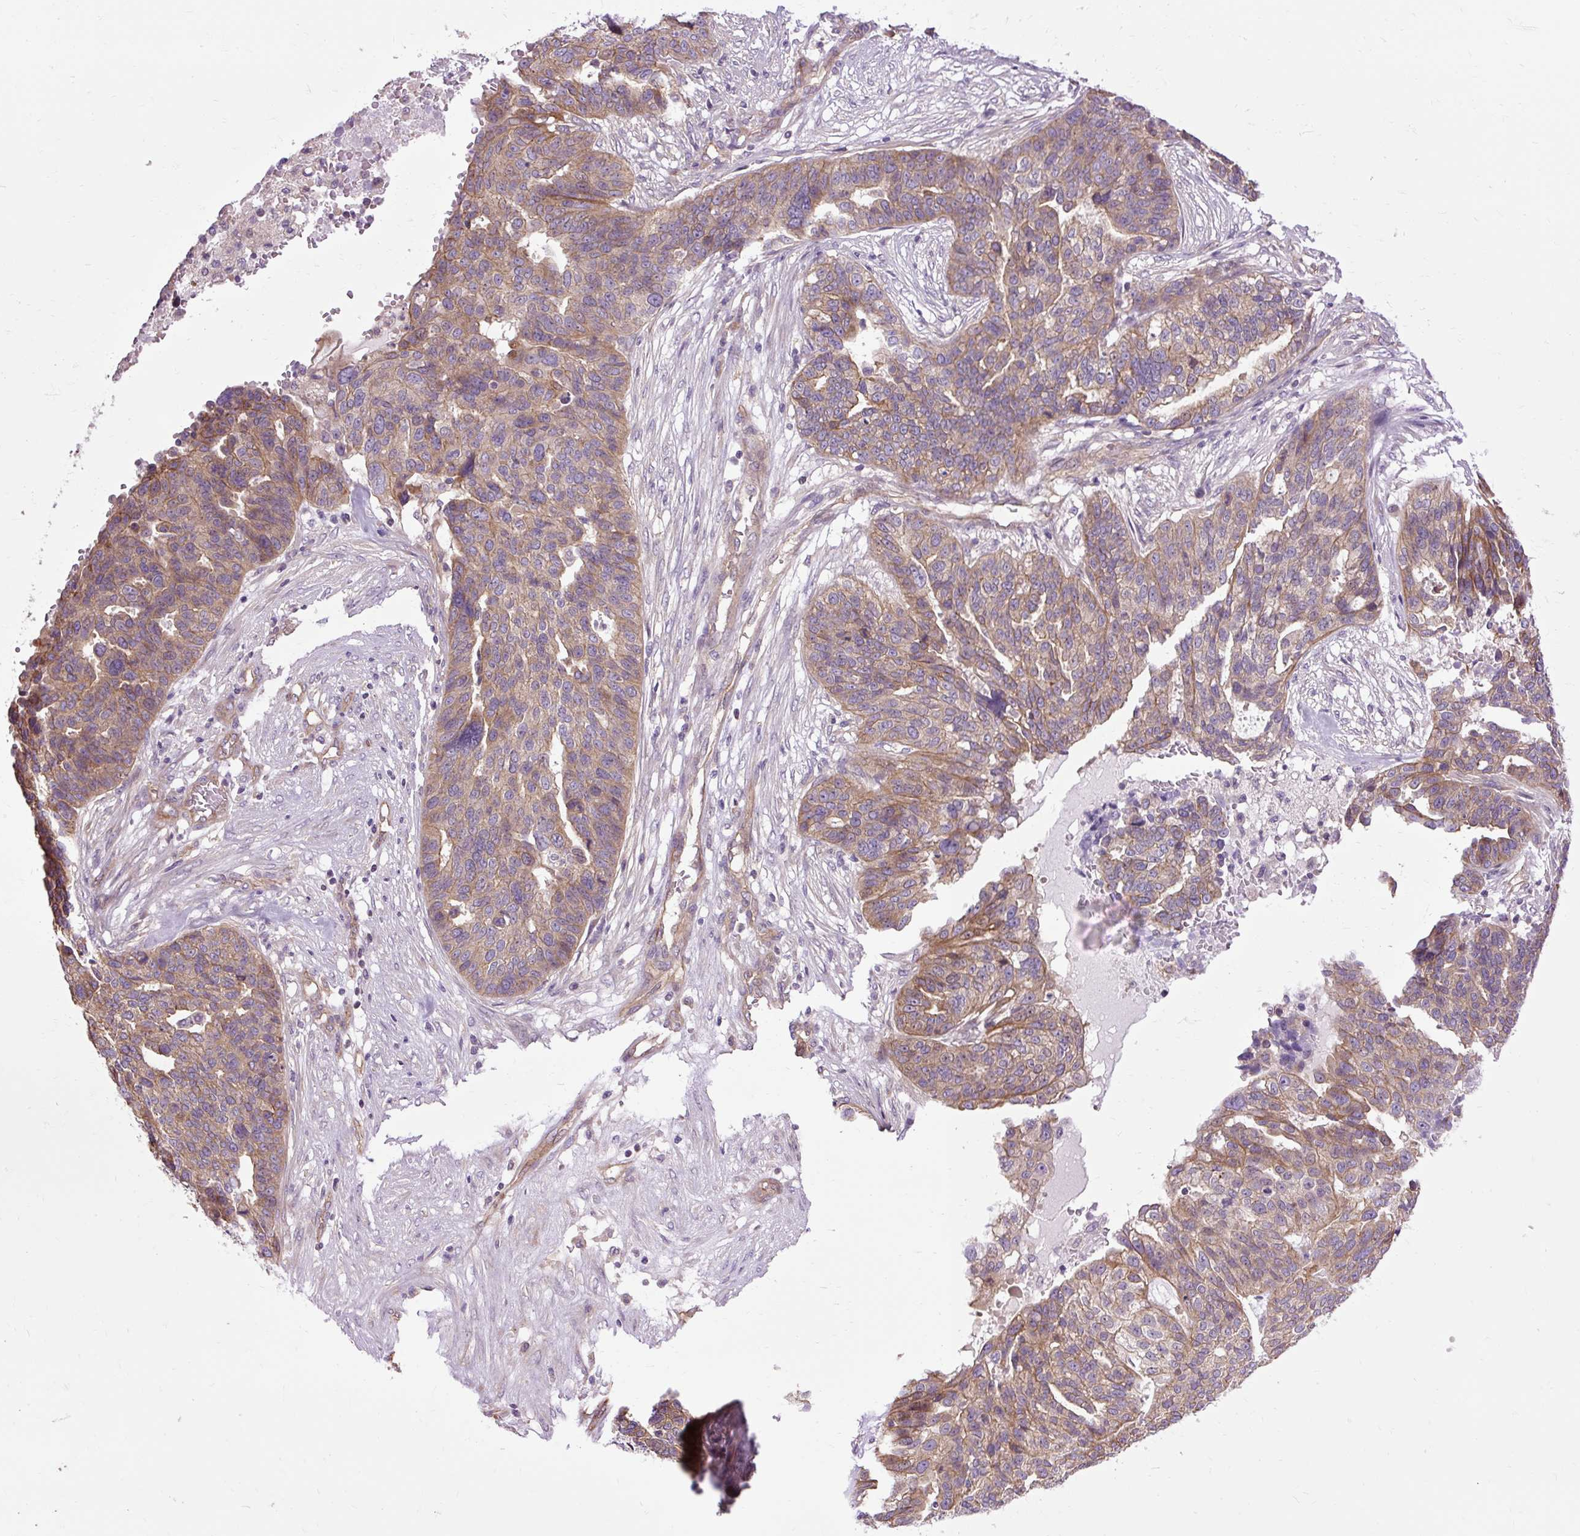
{"staining": {"intensity": "moderate", "quantity": "25%-75%", "location": "cytoplasmic/membranous"}, "tissue": "ovarian cancer", "cell_type": "Tumor cells", "image_type": "cancer", "snomed": [{"axis": "morphology", "description": "Cystadenocarcinoma, serous, NOS"}, {"axis": "topography", "description": "Ovary"}], "caption": "This is an image of immunohistochemistry staining of ovarian cancer (serous cystadenocarcinoma), which shows moderate staining in the cytoplasmic/membranous of tumor cells.", "gene": "CCDC93", "patient": {"sex": "female", "age": 59}}